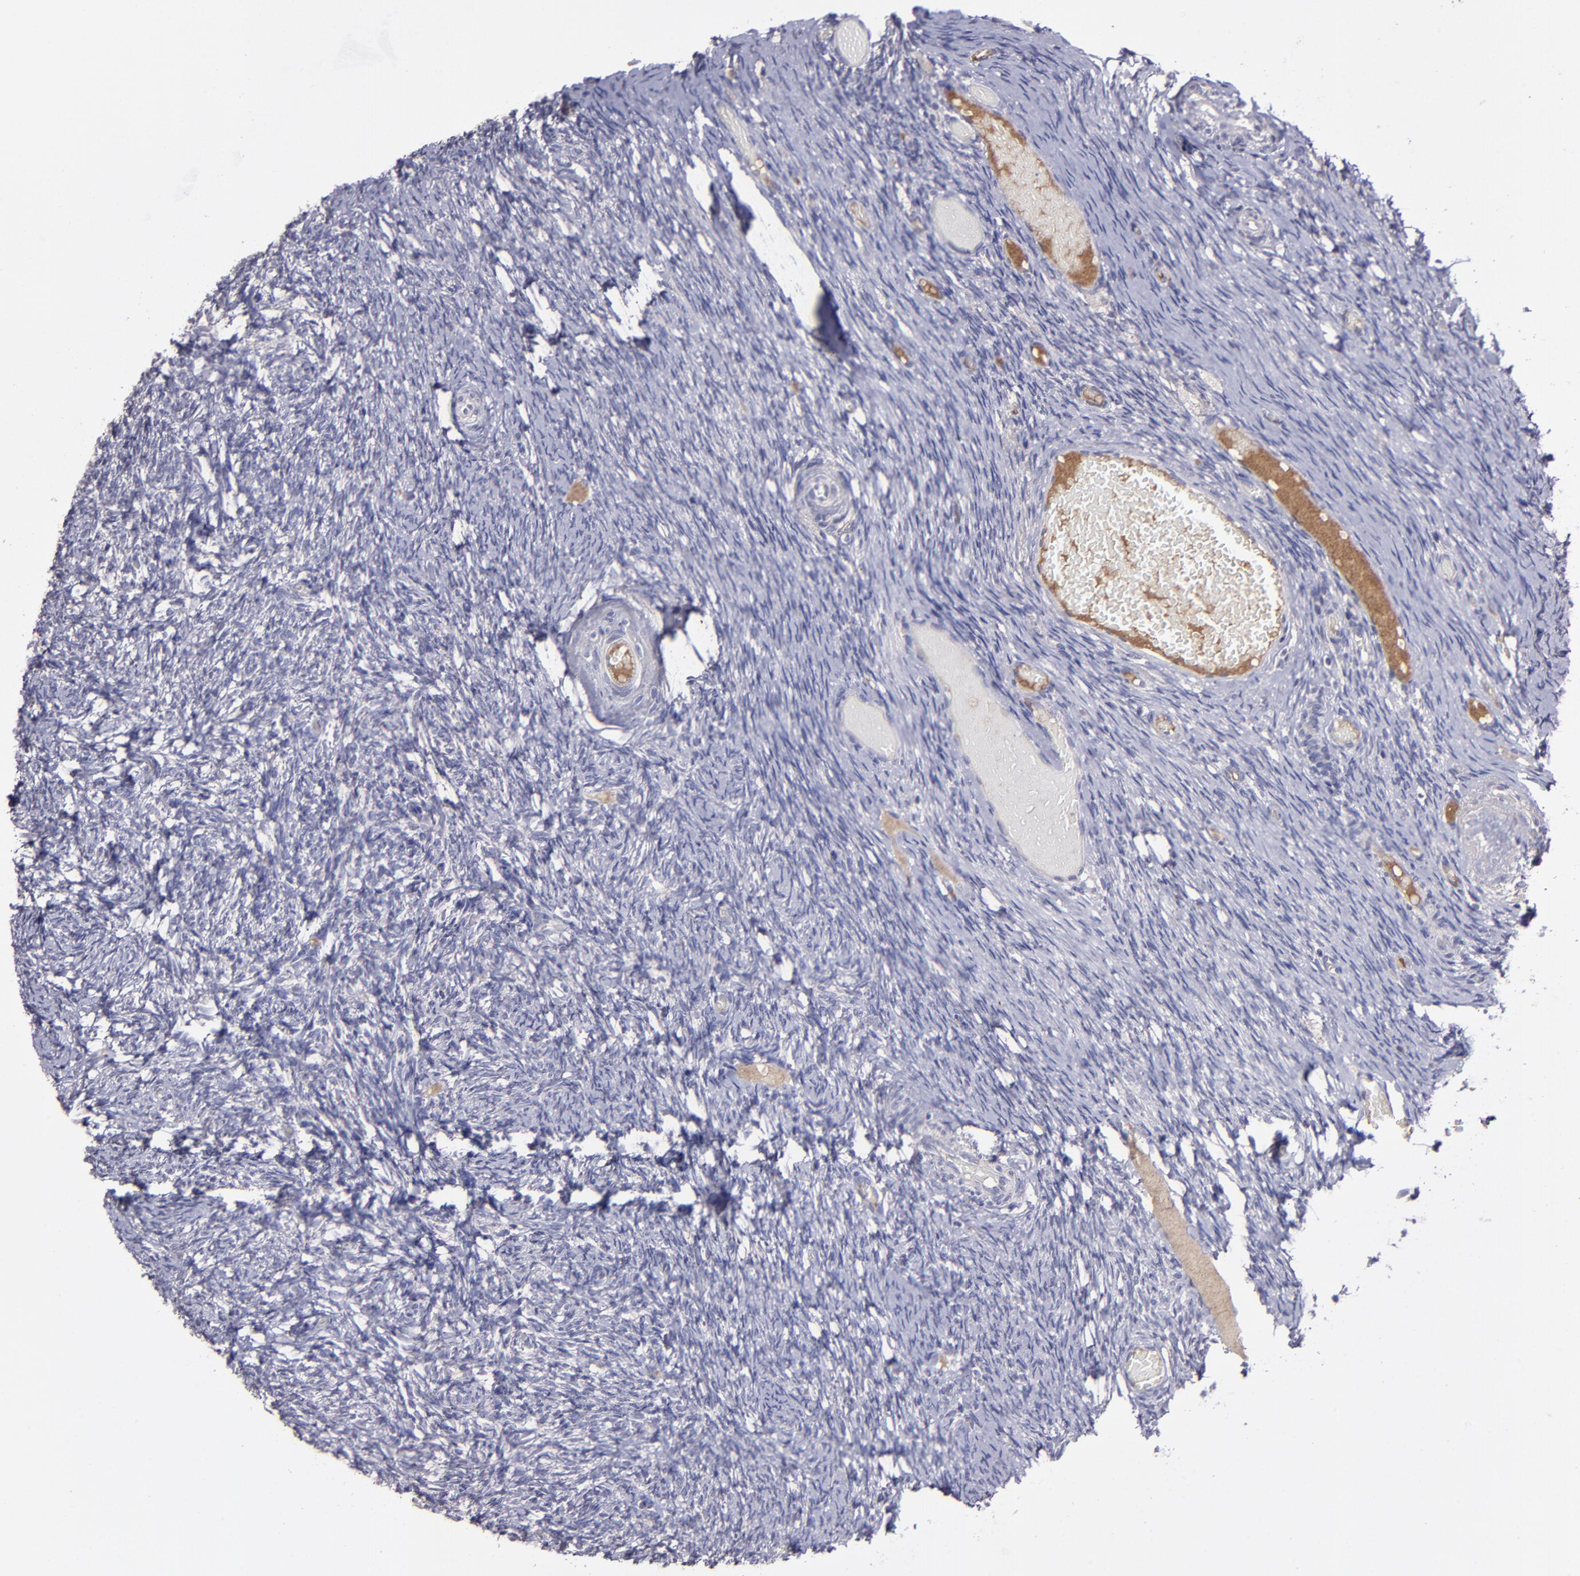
{"staining": {"intensity": "negative", "quantity": "none", "location": "none"}, "tissue": "ovary", "cell_type": "Follicle cells", "image_type": "normal", "snomed": [{"axis": "morphology", "description": "Normal tissue, NOS"}, {"axis": "topography", "description": "Ovary"}], "caption": "Follicle cells are negative for protein expression in unremarkable human ovary. (DAB immunohistochemistry with hematoxylin counter stain).", "gene": "MASP1", "patient": {"sex": "female", "age": 60}}